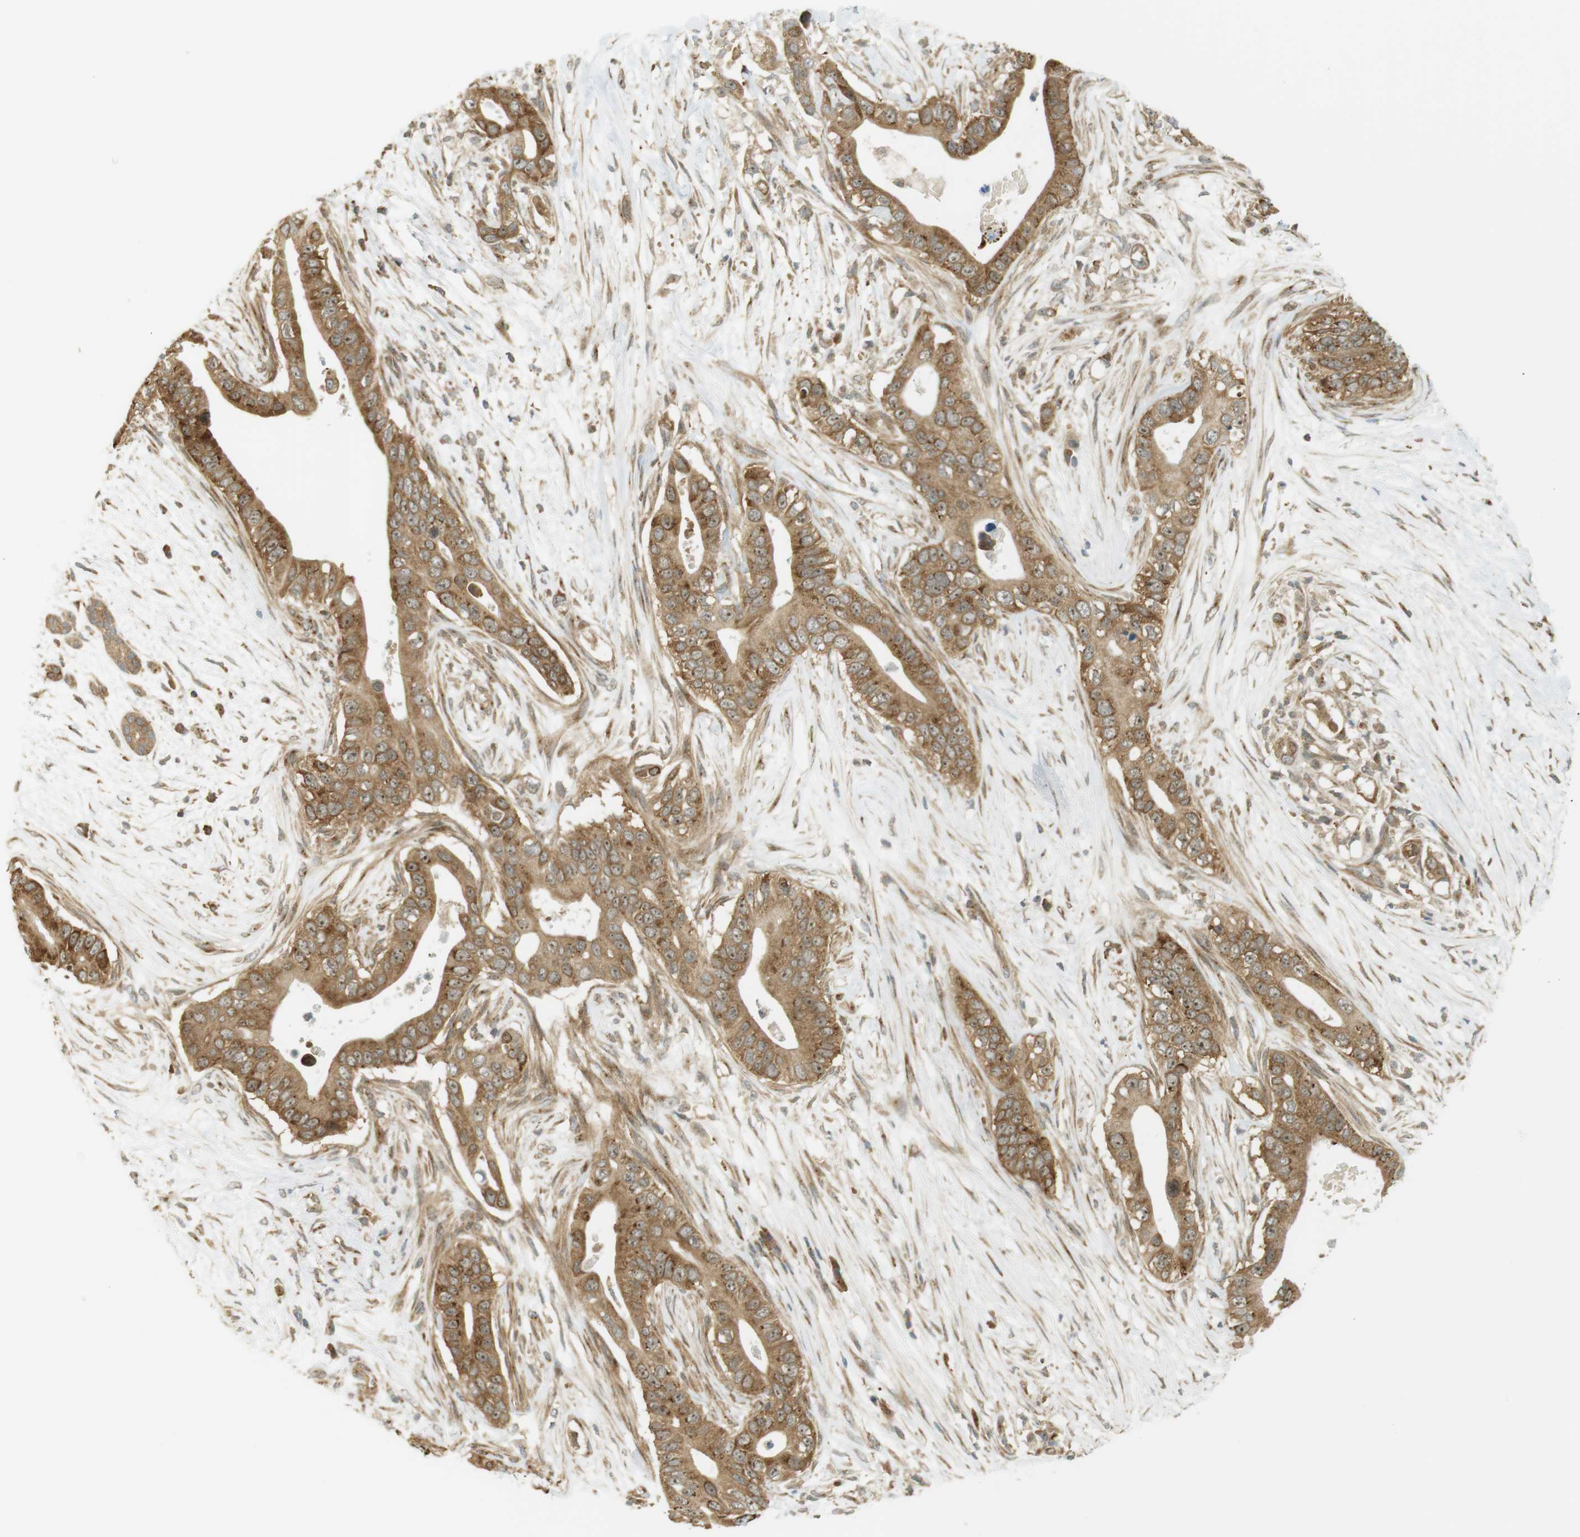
{"staining": {"intensity": "moderate", "quantity": ">75%", "location": "cytoplasmic/membranous,nuclear"}, "tissue": "pancreatic cancer", "cell_type": "Tumor cells", "image_type": "cancer", "snomed": [{"axis": "morphology", "description": "Adenocarcinoma, NOS"}, {"axis": "topography", "description": "Pancreas"}], "caption": "The immunohistochemical stain highlights moderate cytoplasmic/membranous and nuclear staining in tumor cells of pancreatic cancer (adenocarcinoma) tissue.", "gene": "PA2G4", "patient": {"sex": "male", "age": 77}}